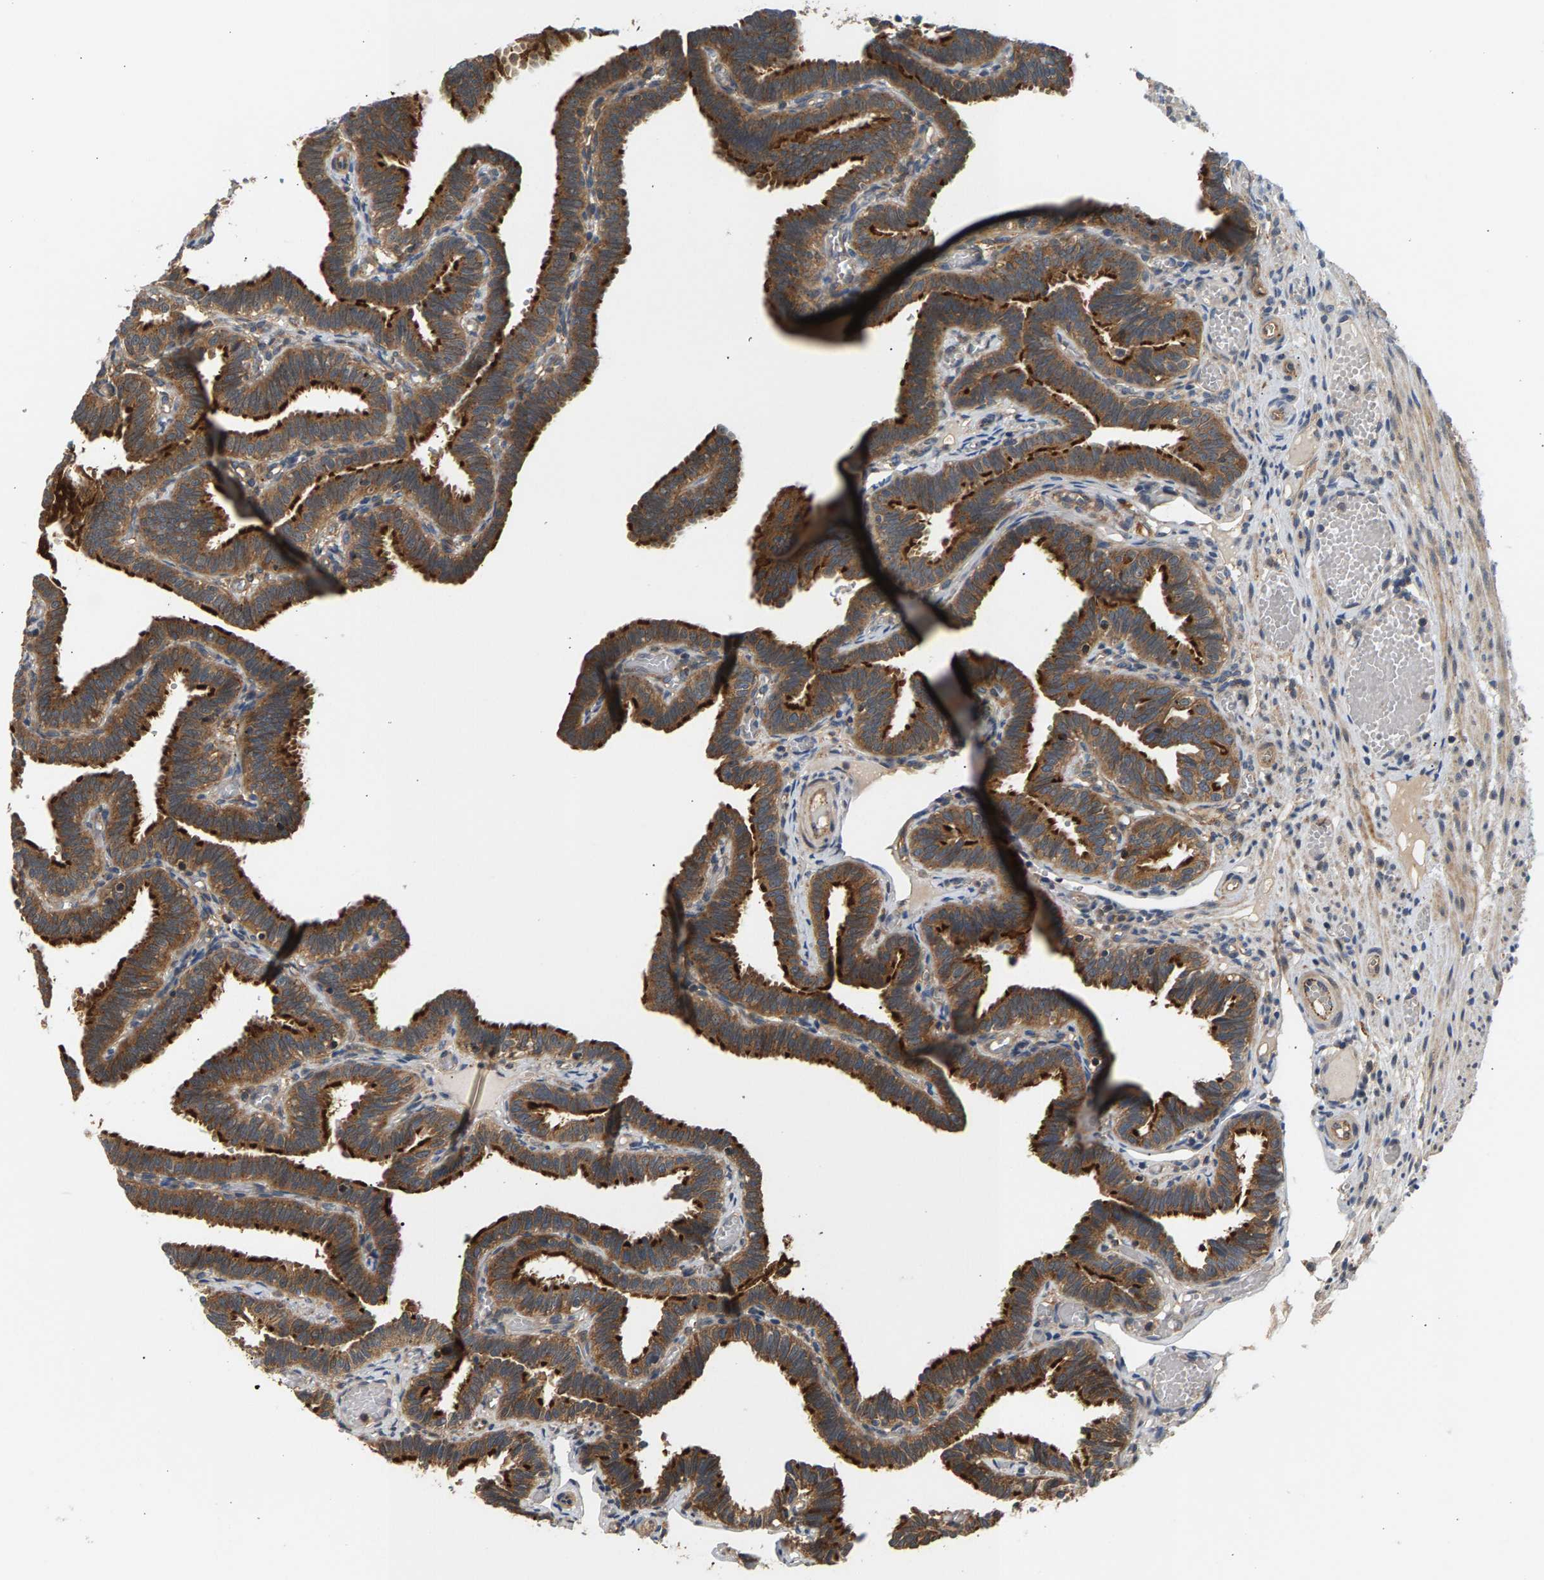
{"staining": {"intensity": "strong", "quantity": ">75%", "location": "cytoplasmic/membranous"}, "tissue": "fallopian tube", "cell_type": "Glandular cells", "image_type": "normal", "snomed": [{"axis": "morphology", "description": "Normal tissue, NOS"}, {"axis": "topography", "description": "Fallopian tube"}], "caption": "The histopathology image demonstrates staining of normal fallopian tube, revealing strong cytoplasmic/membranous protein staining (brown color) within glandular cells. (DAB (3,3'-diaminobenzidine) IHC, brown staining for protein, blue staining for nuclei).", "gene": "MAP2K5", "patient": {"sex": "female", "age": 29}}